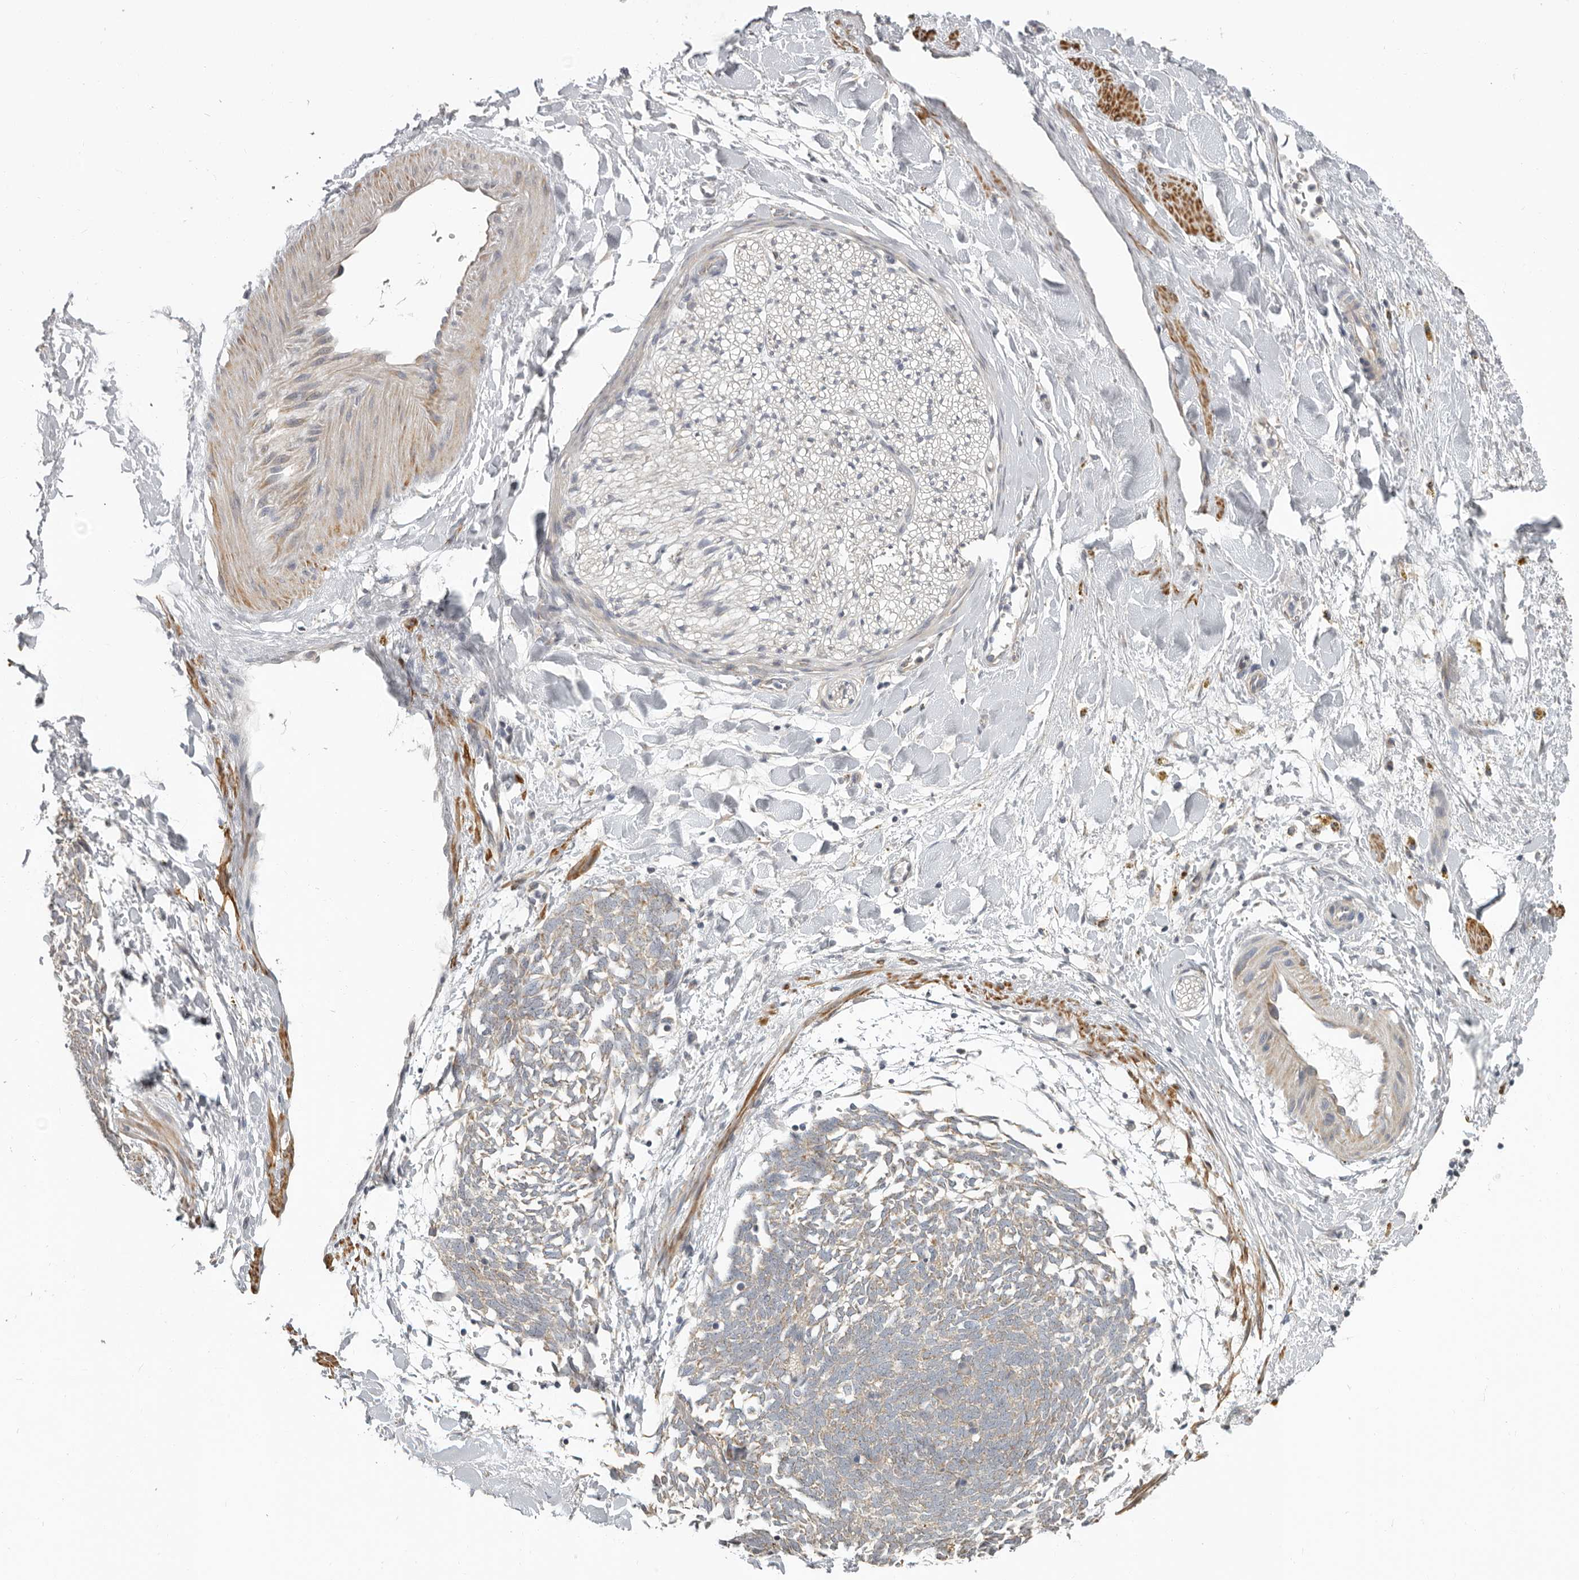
{"staining": {"intensity": "weak", "quantity": "<25%", "location": "cytoplasmic/membranous"}, "tissue": "adipose tissue", "cell_type": "Adipocytes", "image_type": "normal", "snomed": [{"axis": "morphology", "description": "Normal tissue, NOS"}, {"axis": "topography", "description": "Kidney"}, {"axis": "topography", "description": "Peripheral nerve tissue"}], "caption": "Micrograph shows no protein positivity in adipocytes of normal adipose tissue. (Immunohistochemistry, brightfield microscopy, high magnification).", "gene": "UNK", "patient": {"sex": "male", "age": 7}}